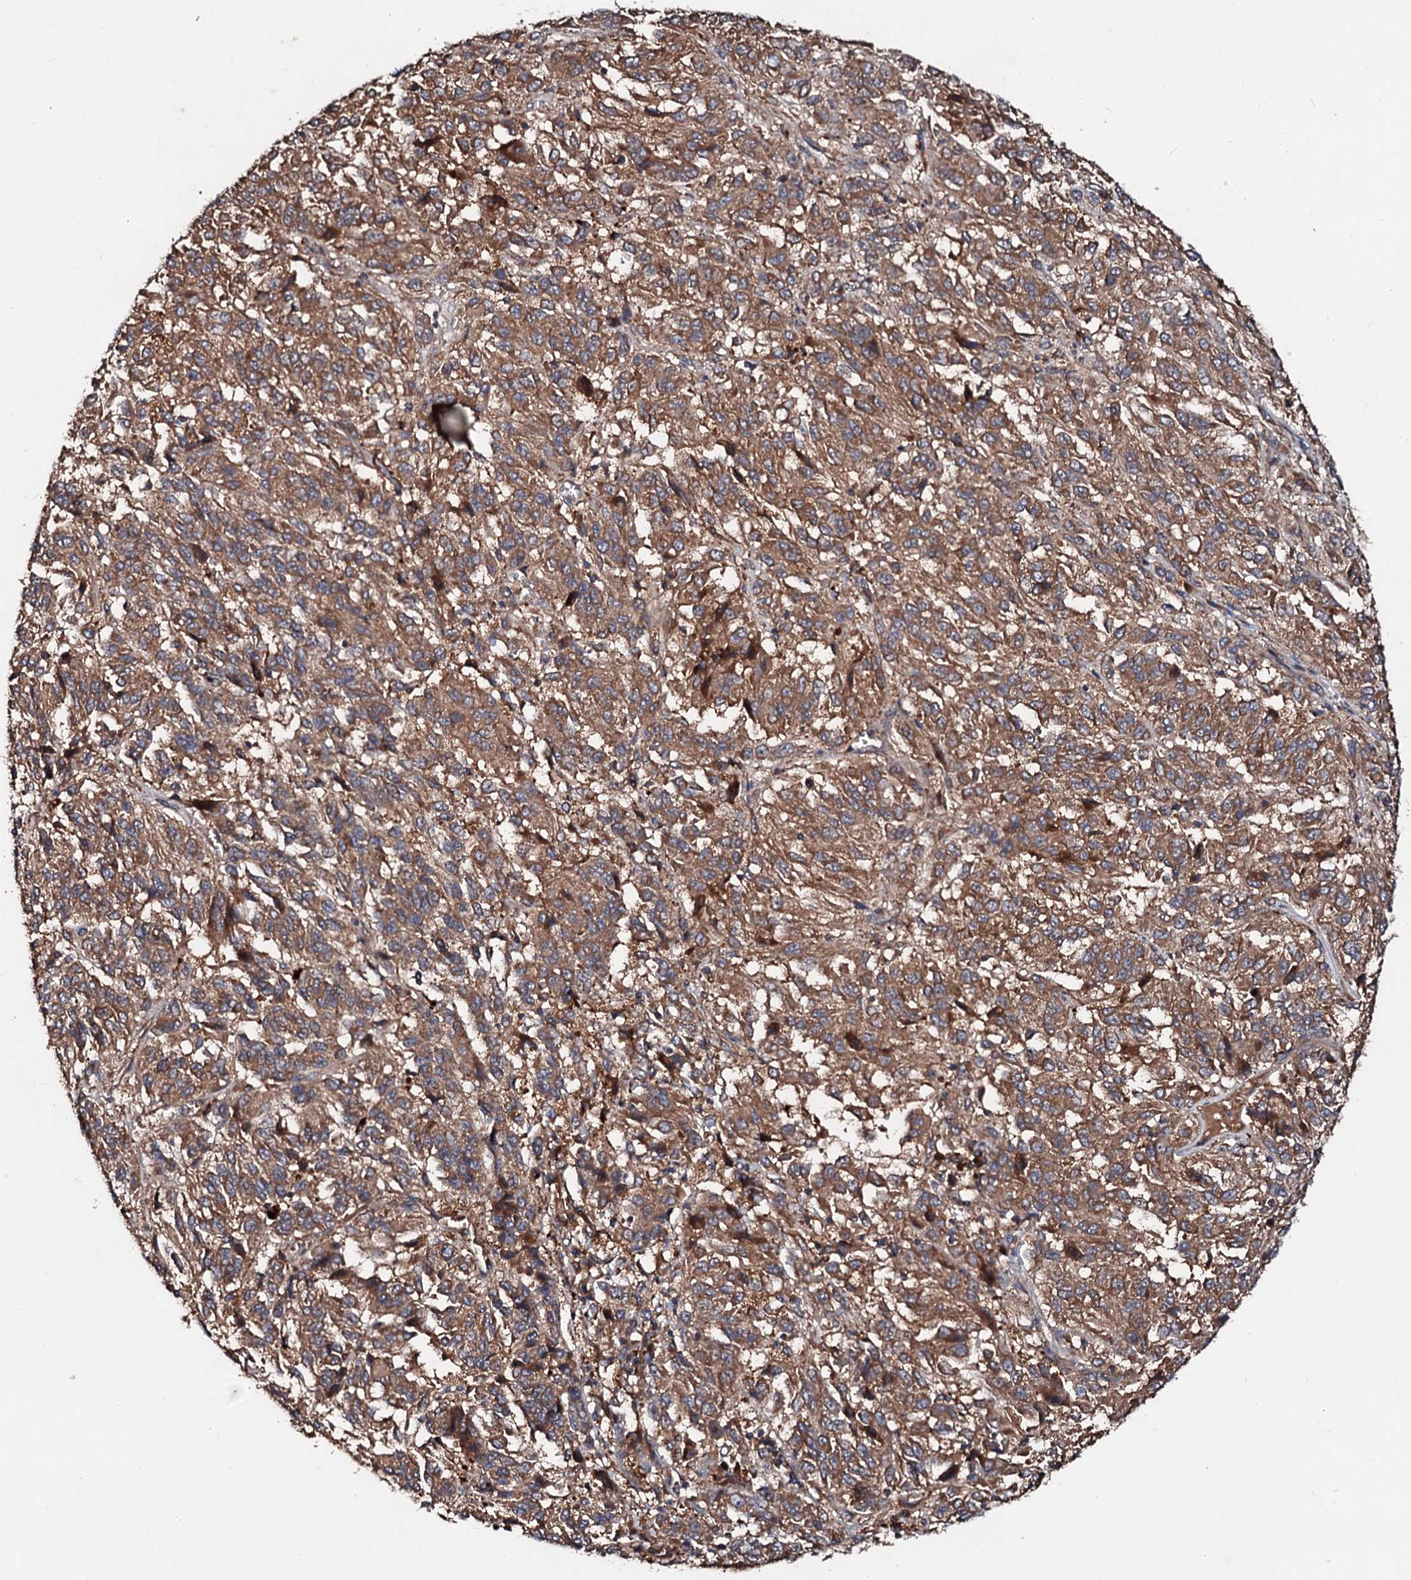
{"staining": {"intensity": "moderate", "quantity": ">75%", "location": "cytoplasmic/membranous"}, "tissue": "melanoma", "cell_type": "Tumor cells", "image_type": "cancer", "snomed": [{"axis": "morphology", "description": "Malignant melanoma, Metastatic site"}, {"axis": "topography", "description": "Lung"}], "caption": "Human malignant melanoma (metastatic site) stained with a protein marker reveals moderate staining in tumor cells.", "gene": "EXTL1", "patient": {"sex": "male", "age": 64}}